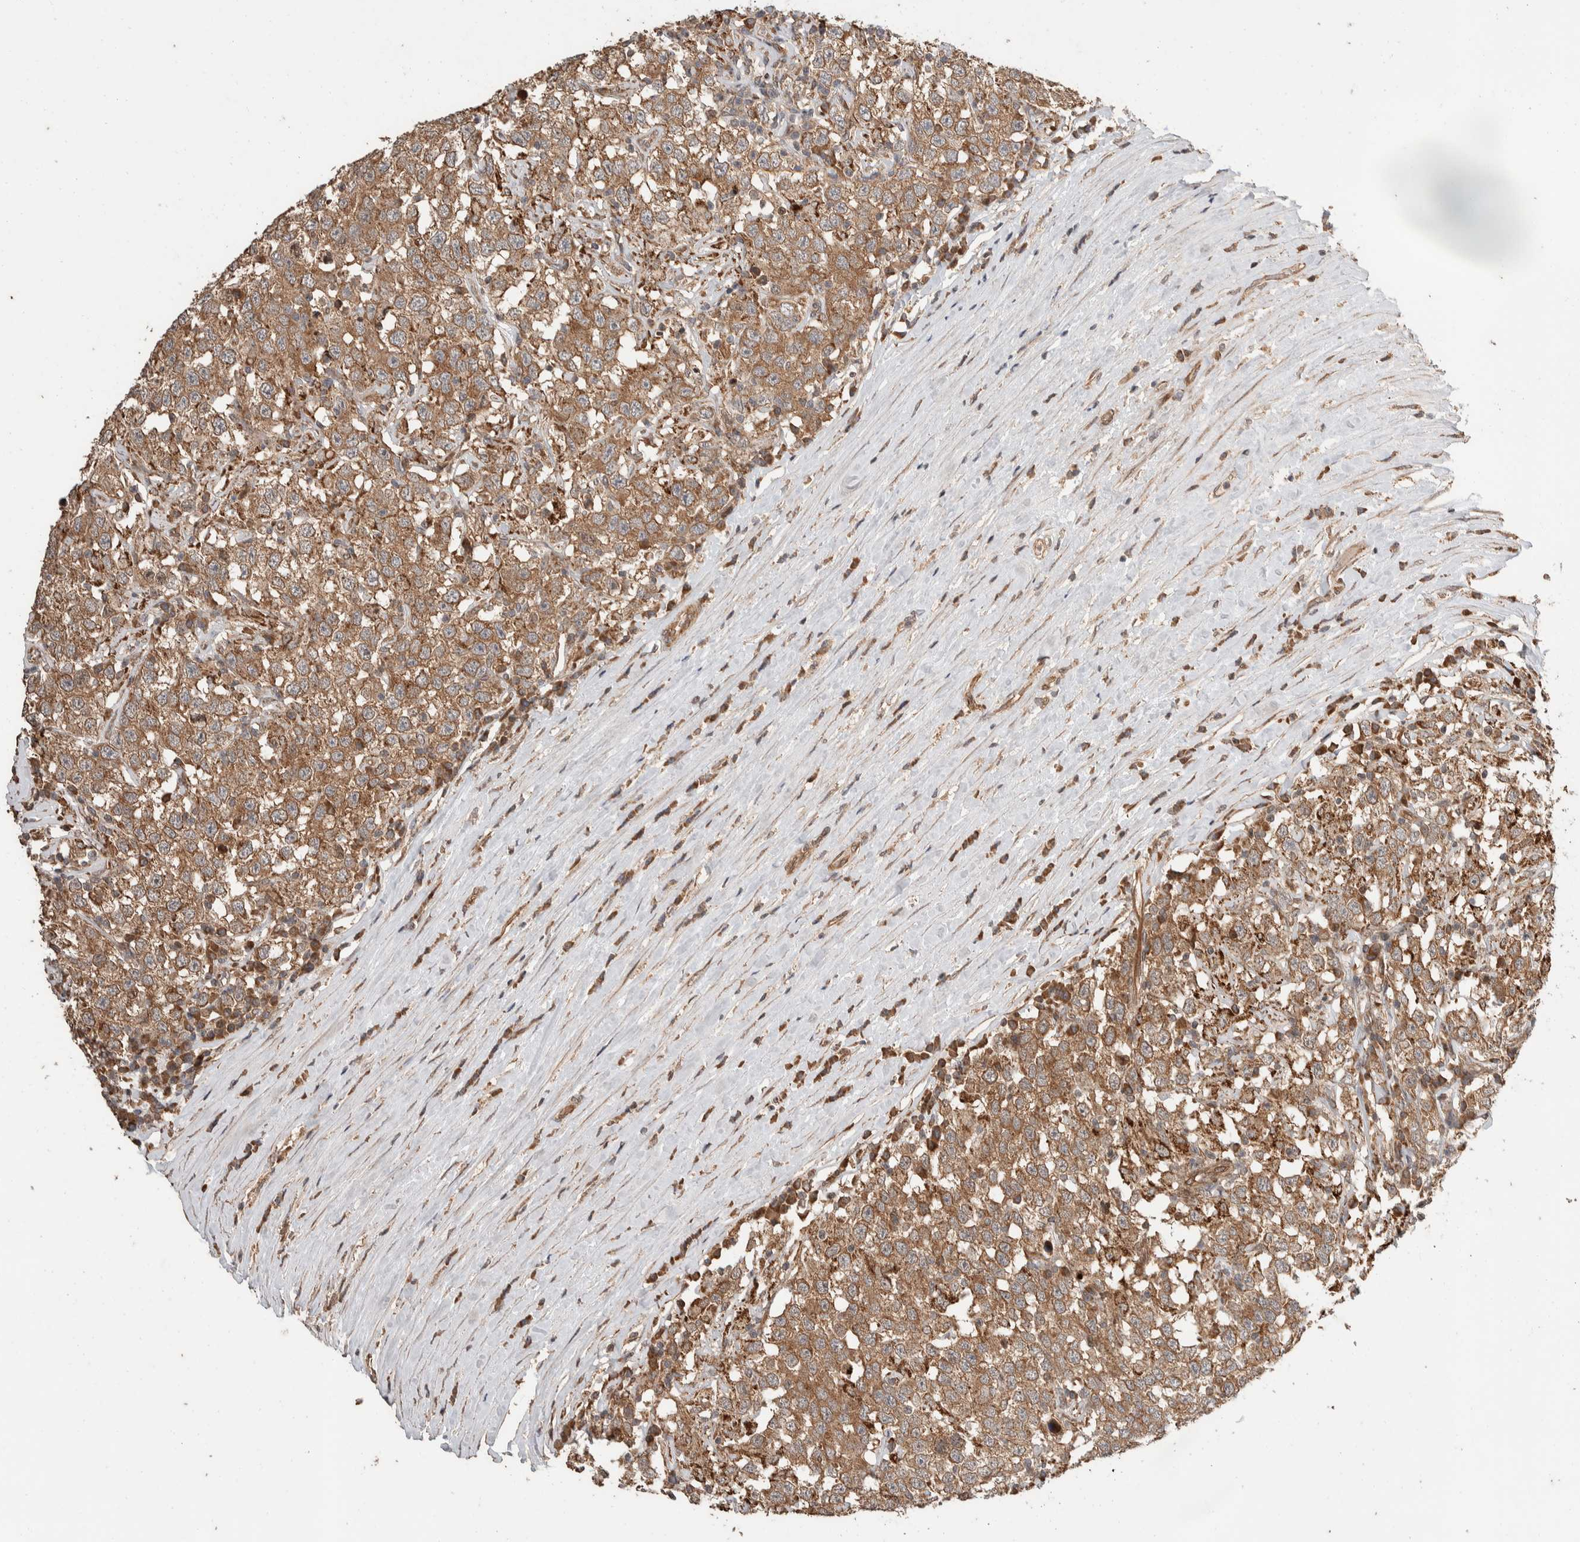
{"staining": {"intensity": "moderate", "quantity": ">75%", "location": "cytoplasmic/membranous"}, "tissue": "testis cancer", "cell_type": "Tumor cells", "image_type": "cancer", "snomed": [{"axis": "morphology", "description": "Seminoma, NOS"}, {"axis": "topography", "description": "Testis"}], "caption": "Immunohistochemistry (IHC) micrograph of human testis seminoma stained for a protein (brown), which reveals medium levels of moderate cytoplasmic/membranous expression in about >75% of tumor cells.", "gene": "ERC1", "patient": {"sex": "male", "age": 41}}